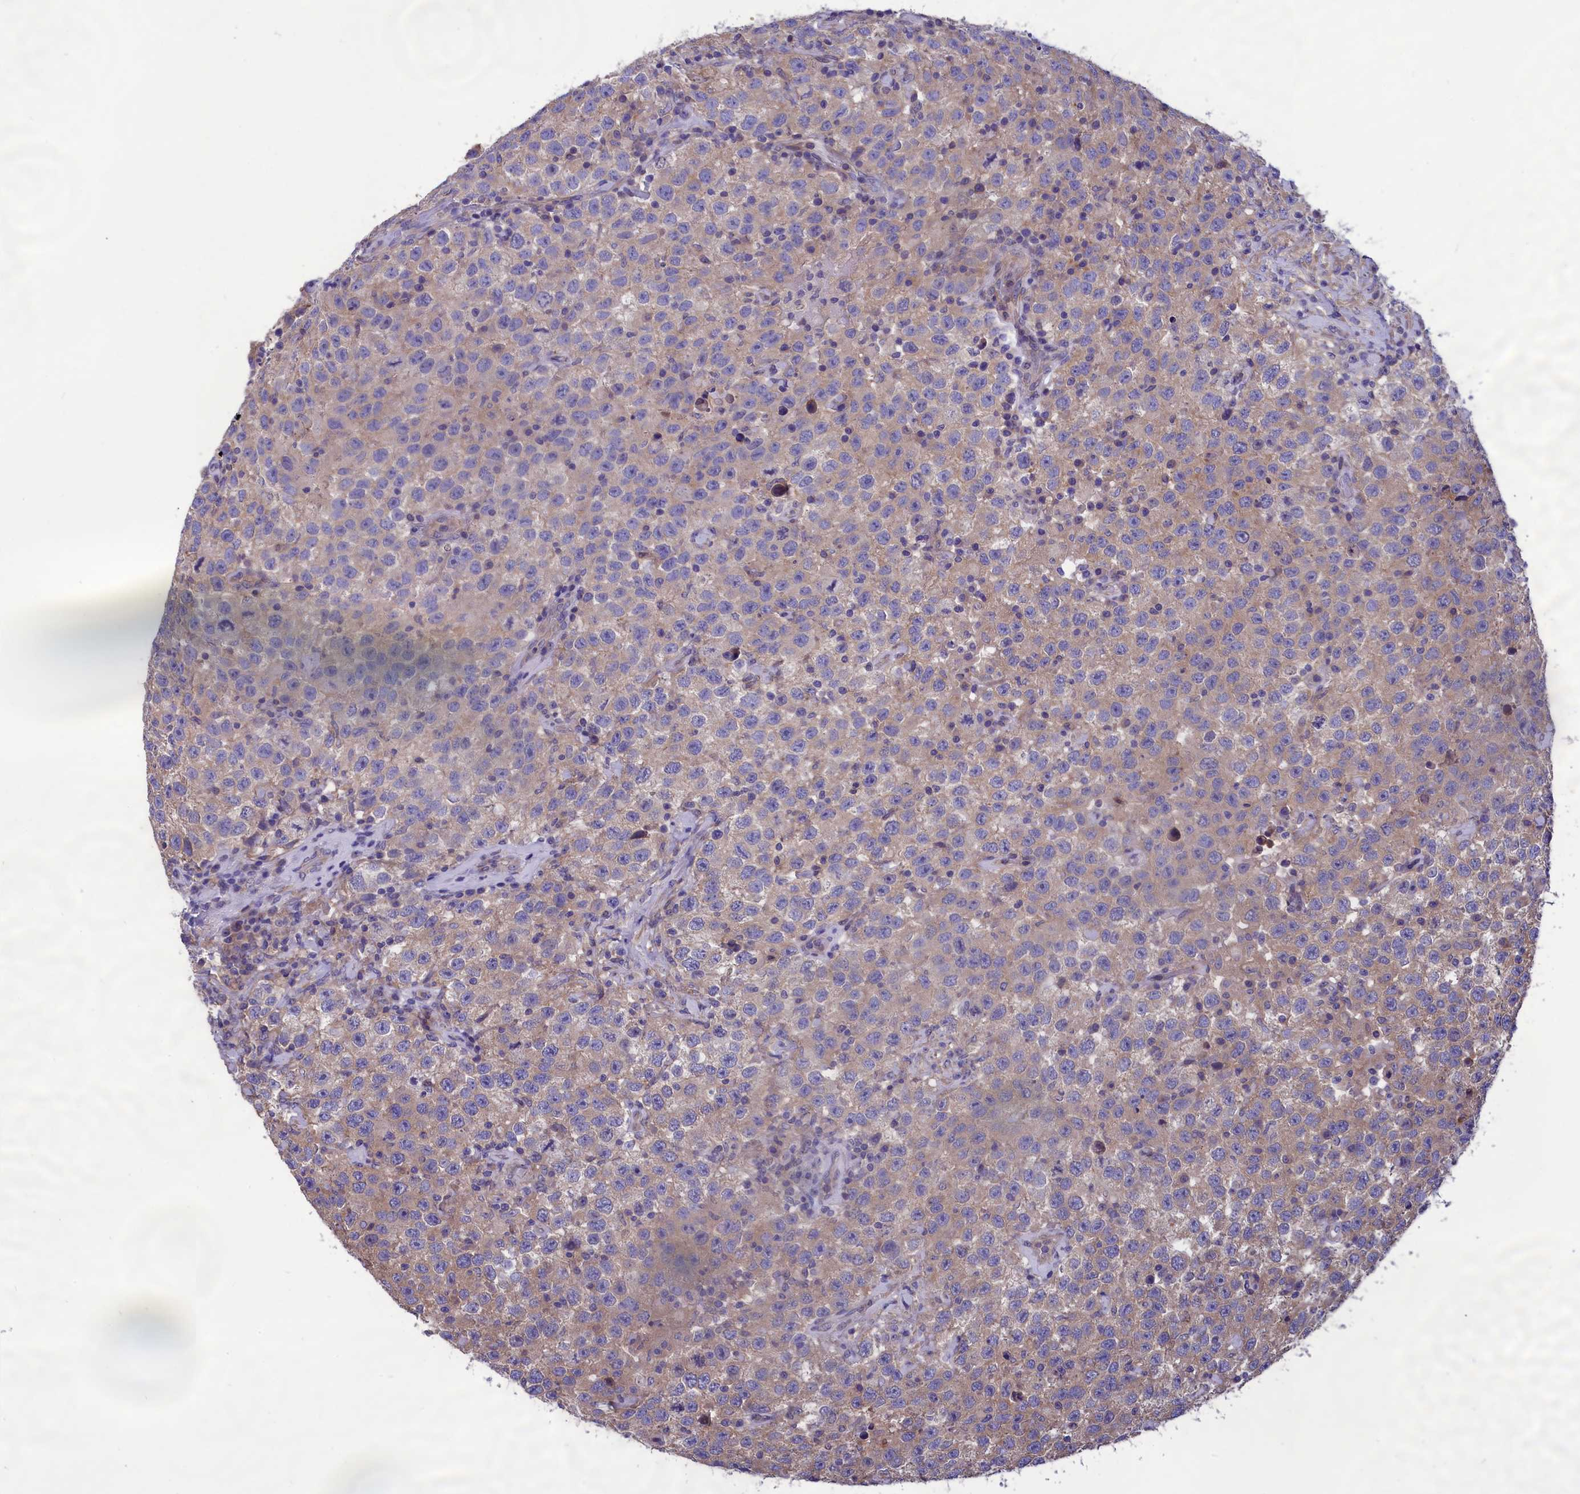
{"staining": {"intensity": "weak", "quantity": "<25%", "location": "cytoplasmic/membranous"}, "tissue": "testis cancer", "cell_type": "Tumor cells", "image_type": "cancer", "snomed": [{"axis": "morphology", "description": "Seminoma, NOS"}, {"axis": "topography", "description": "Testis"}], "caption": "This is an immunohistochemistry (IHC) image of seminoma (testis). There is no staining in tumor cells.", "gene": "AMDHD2", "patient": {"sex": "male", "age": 41}}